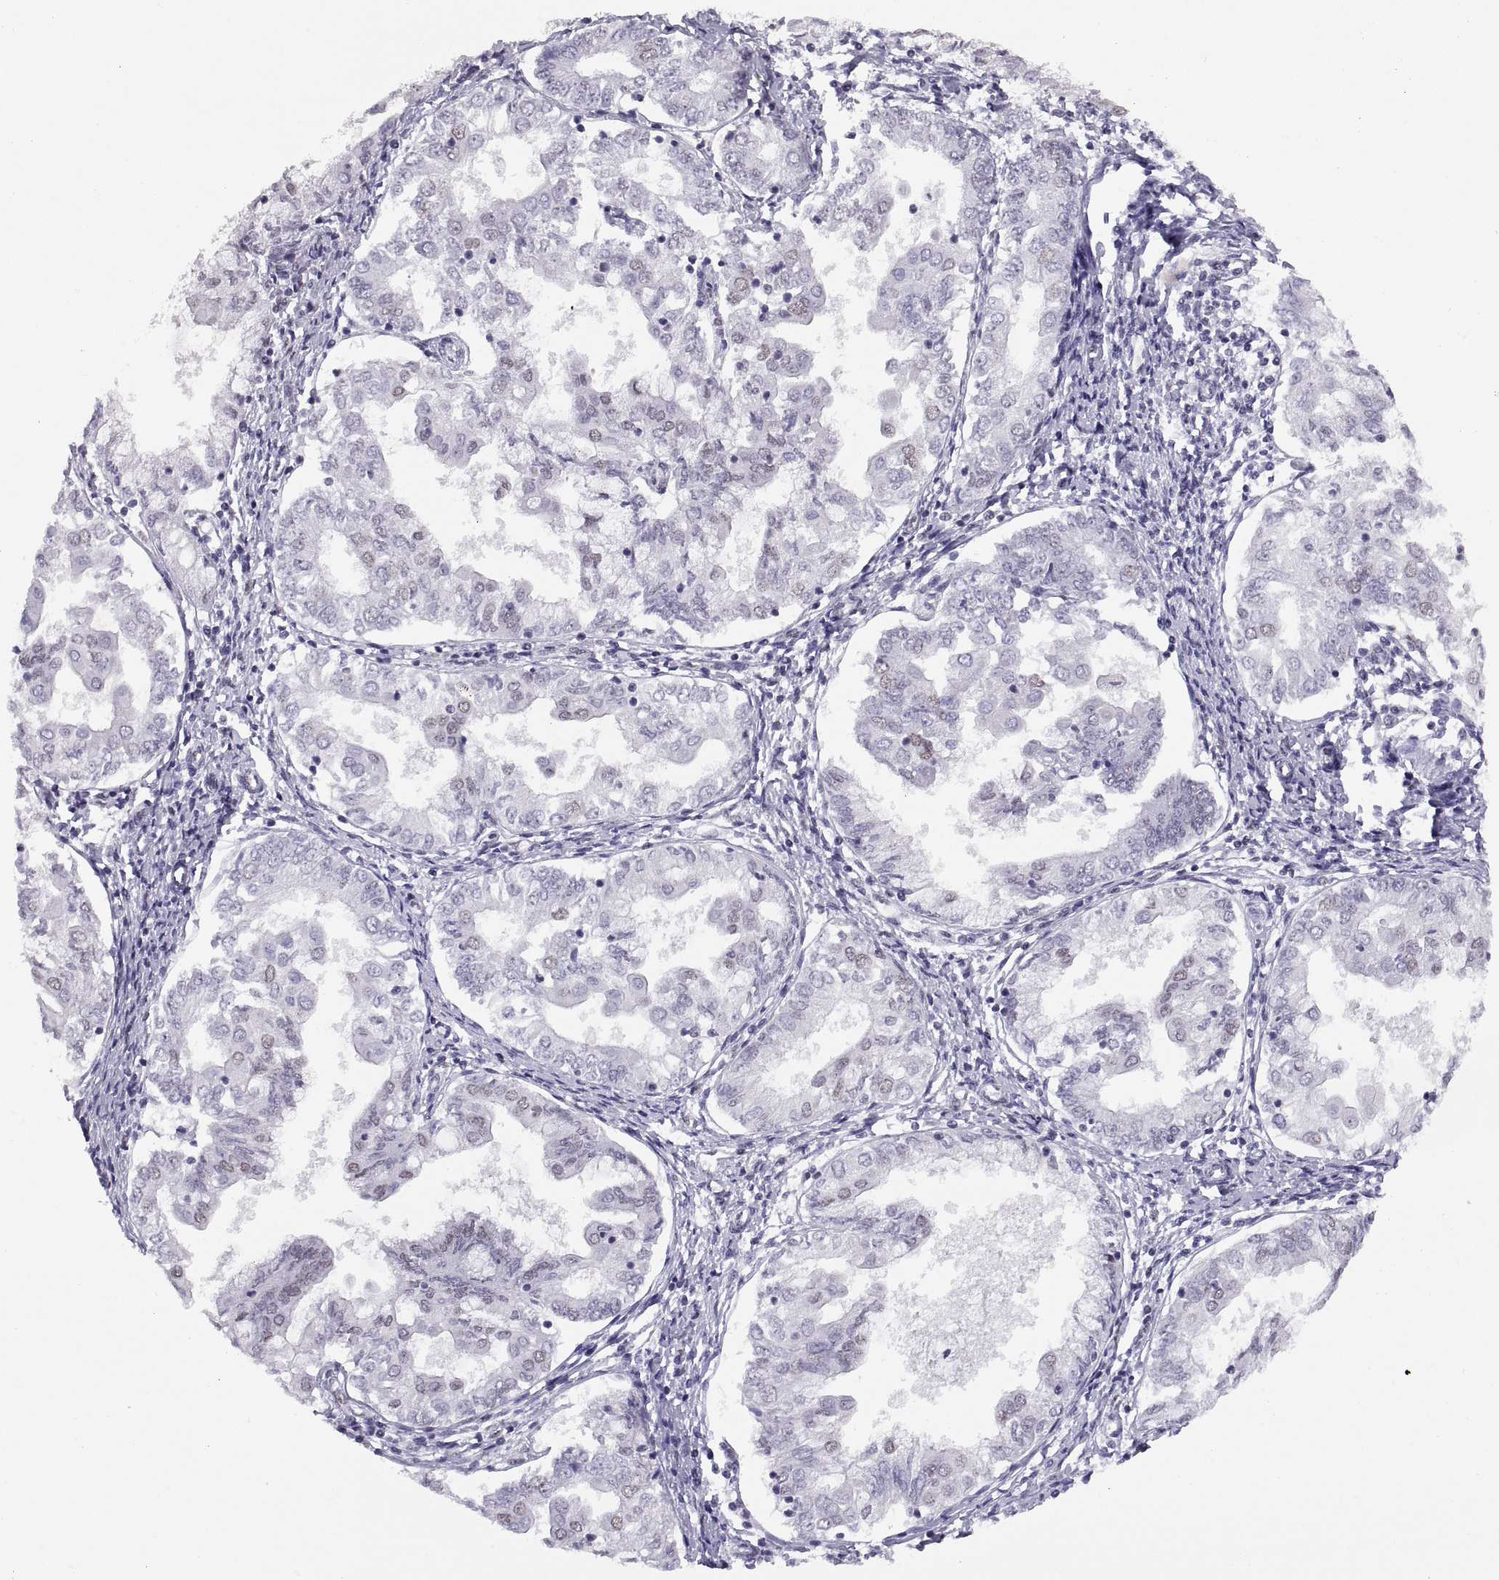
{"staining": {"intensity": "negative", "quantity": "none", "location": "none"}, "tissue": "endometrial cancer", "cell_type": "Tumor cells", "image_type": "cancer", "snomed": [{"axis": "morphology", "description": "Adenocarcinoma, NOS"}, {"axis": "topography", "description": "Endometrium"}], "caption": "An IHC photomicrograph of endometrial cancer is shown. There is no staining in tumor cells of endometrial cancer.", "gene": "CARTPT", "patient": {"sex": "female", "age": 68}}